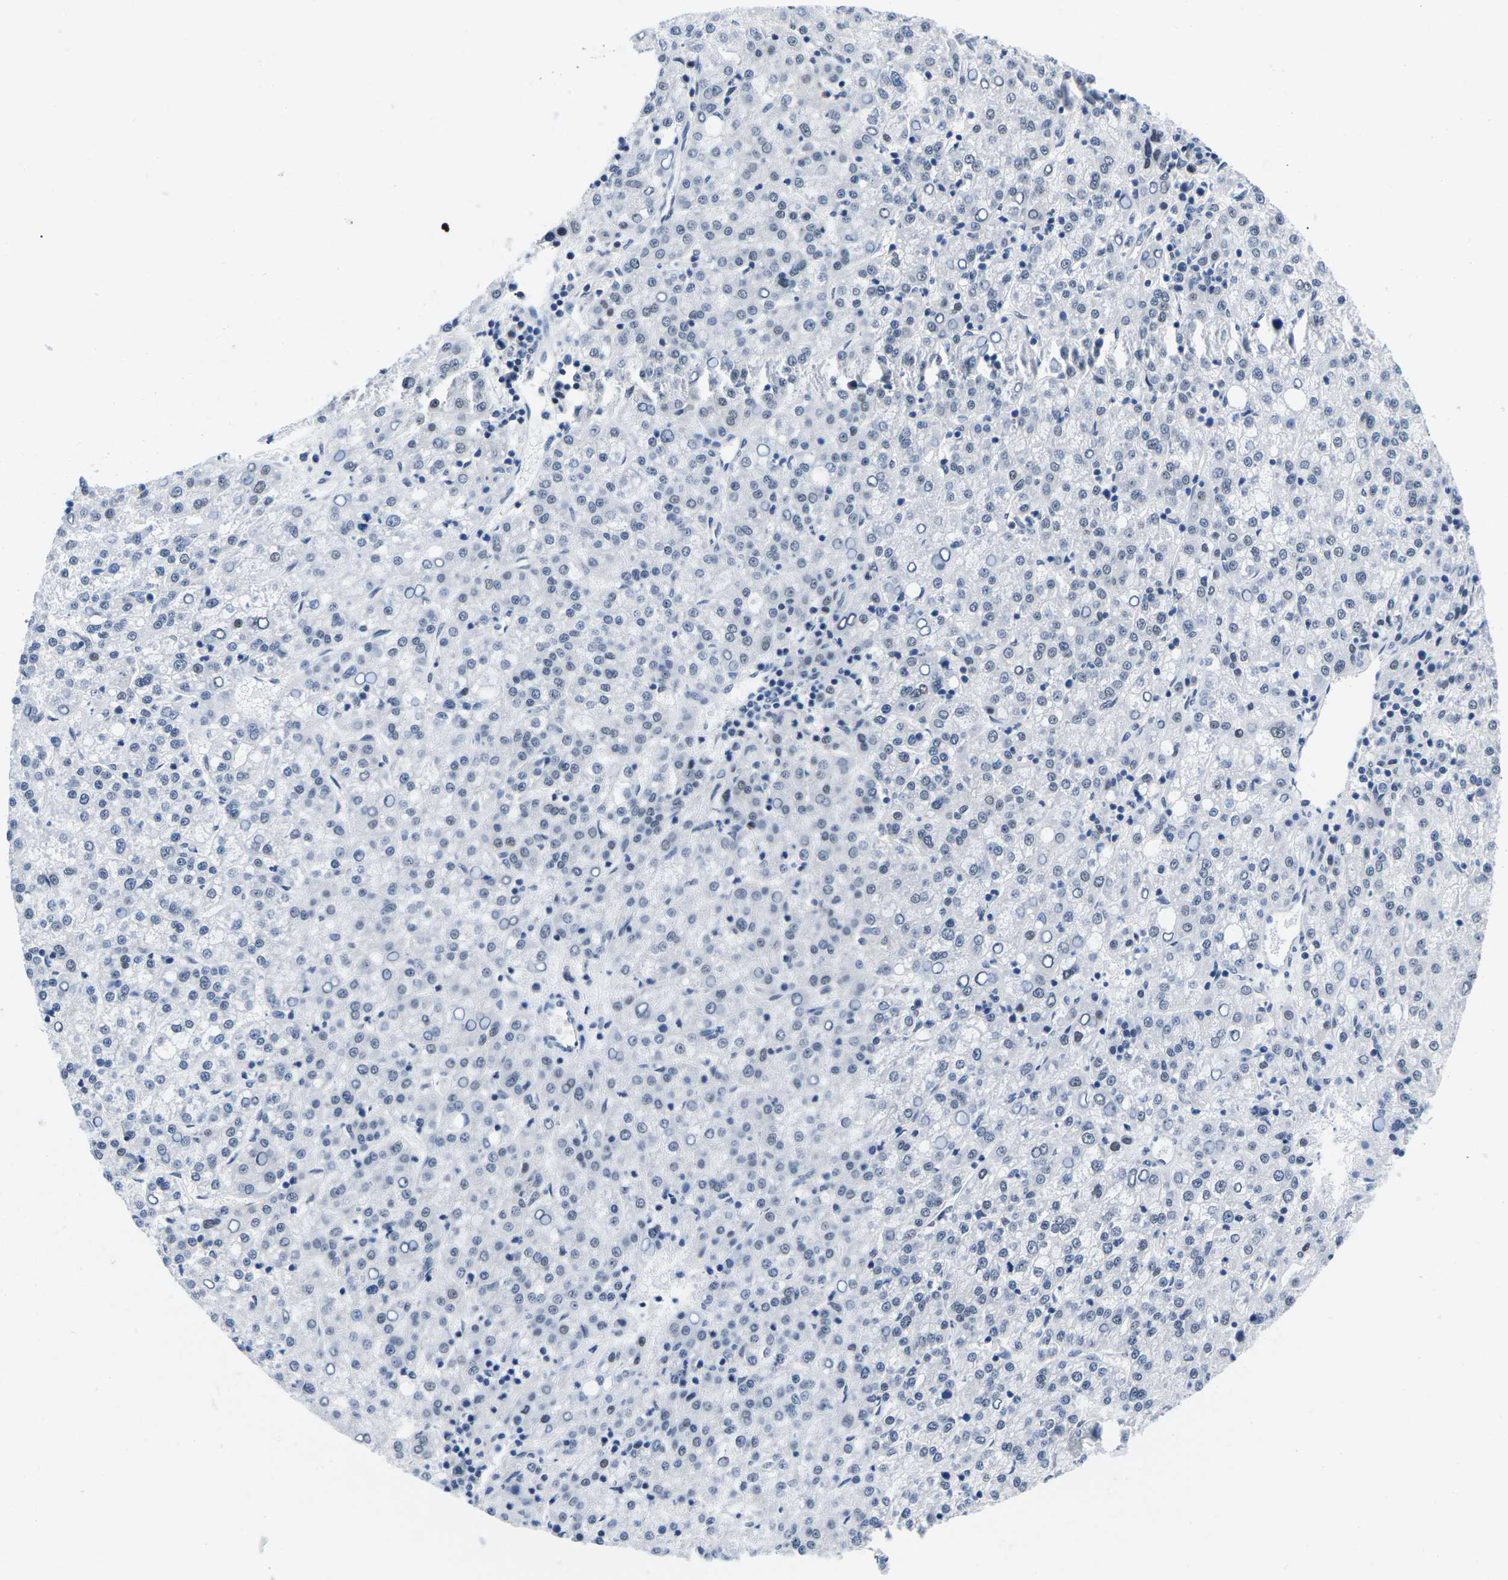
{"staining": {"intensity": "negative", "quantity": "none", "location": "none"}, "tissue": "liver cancer", "cell_type": "Tumor cells", "image_type": "cancer", "snomed": [{"axis": "morphology", "description": "Carcinoma, Hepatocellular, NOS"}, {"axis": "topography", "description": "Liver"}], "caption": "High magnification brightfield microscopy of liver hepatocellular carcinoma stained with DAB (brown) and counterstained with hematoxylin (blue): tumor cells show no significant expression. (IHC, brightfield microscopy, high magnification).", "gene": "UBA7", "patient": {"sex": "female", "age": 58}}